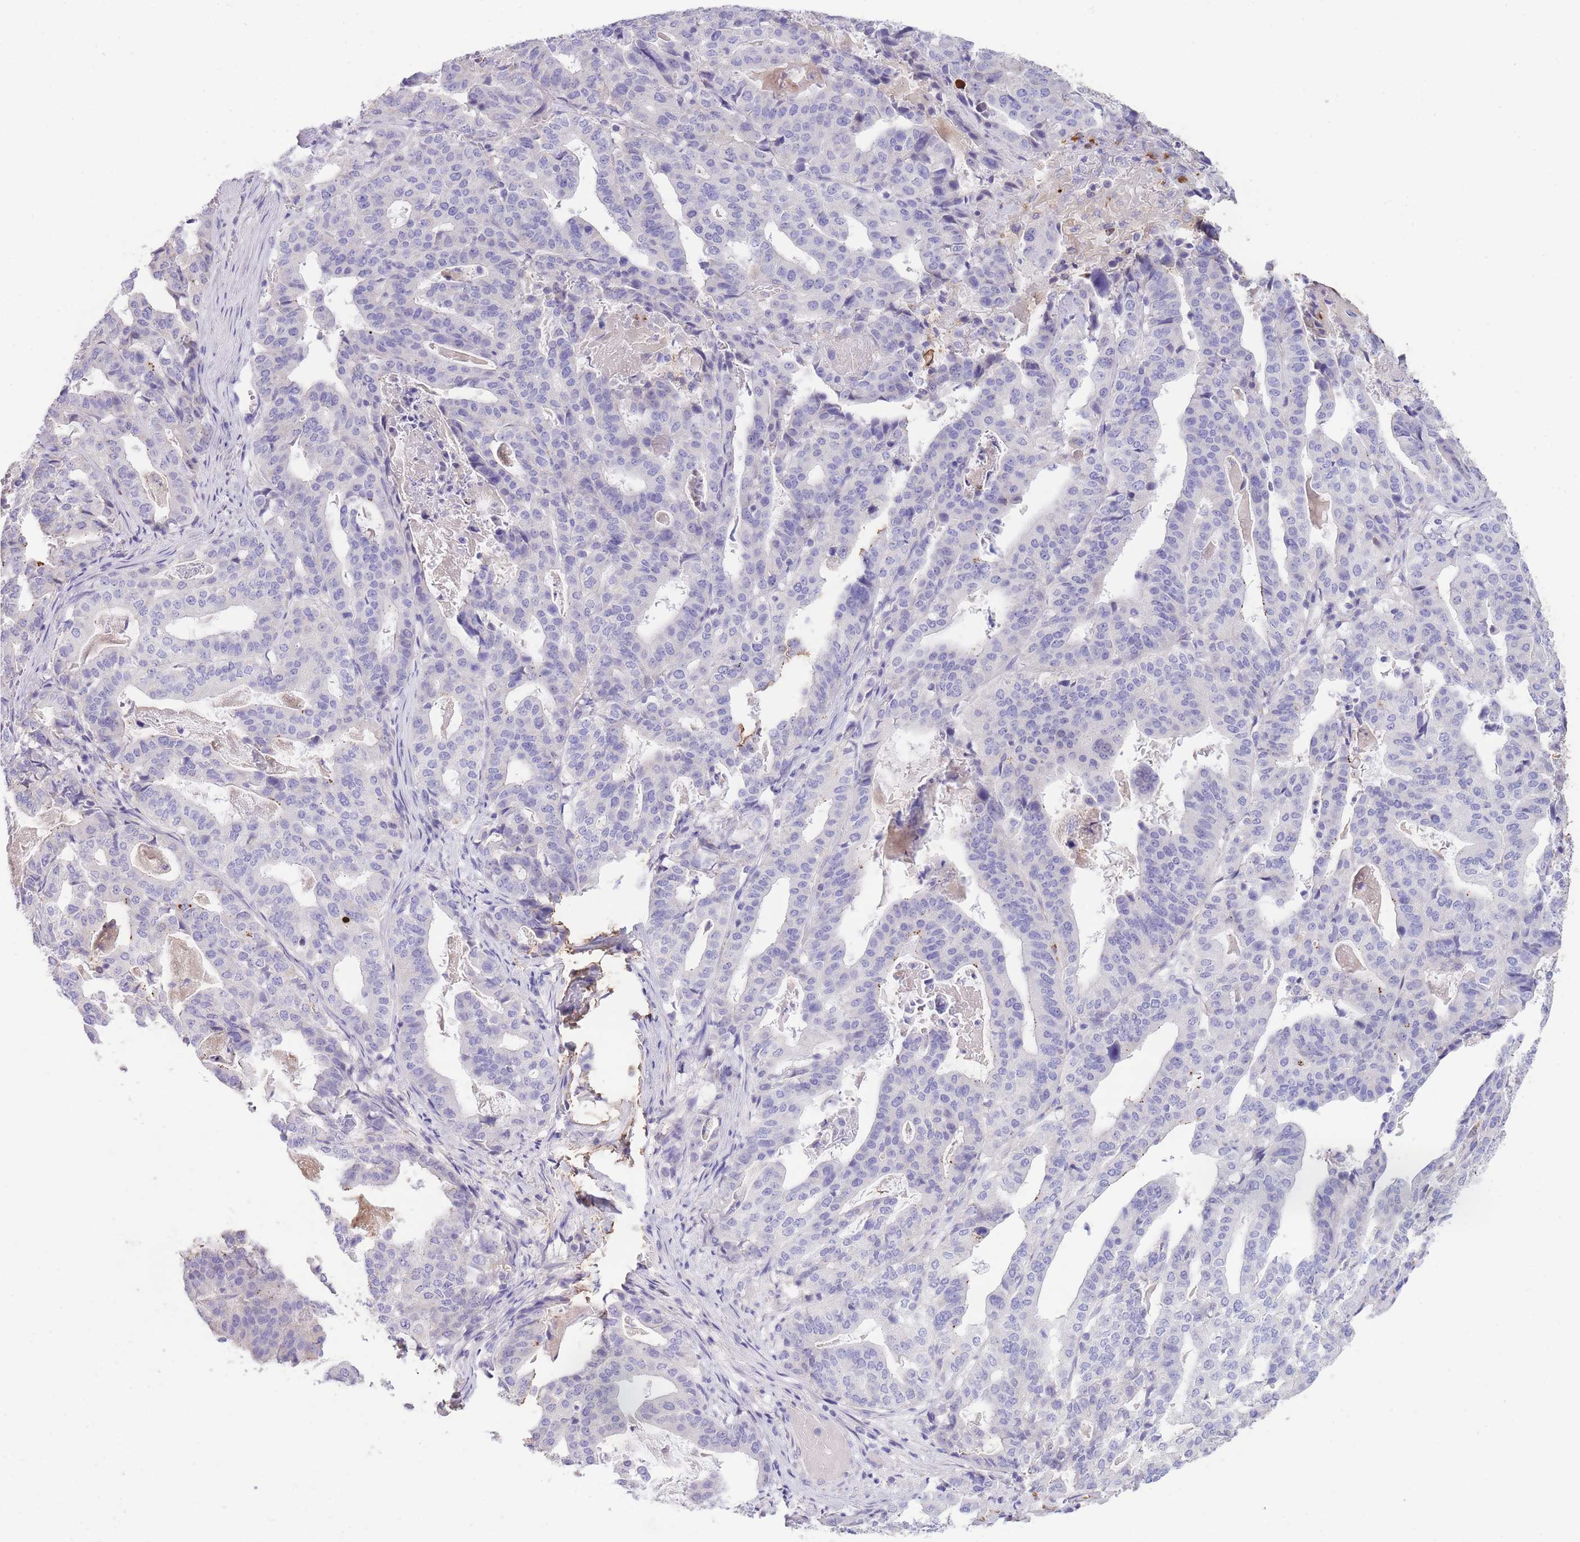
{"staining": {"intensity": "negative", "quantity": "none", "location": "none"}, "tissue": "stomach cancer", "cell_type": "Tumor cells", "image_type": "cancer", "snomed": [{"axis": "morphology", "description": "Adenocarcinoma, NOS"}, {"axis": "topography", "description": "Stomach"}], "caption": "This is an immunohistochemistry histopathology image of human stomach adenocarcinoma. There is no expression in tumor cells.", "gene": "CENPM", "patient": {"sex": "male", "age": 48}}